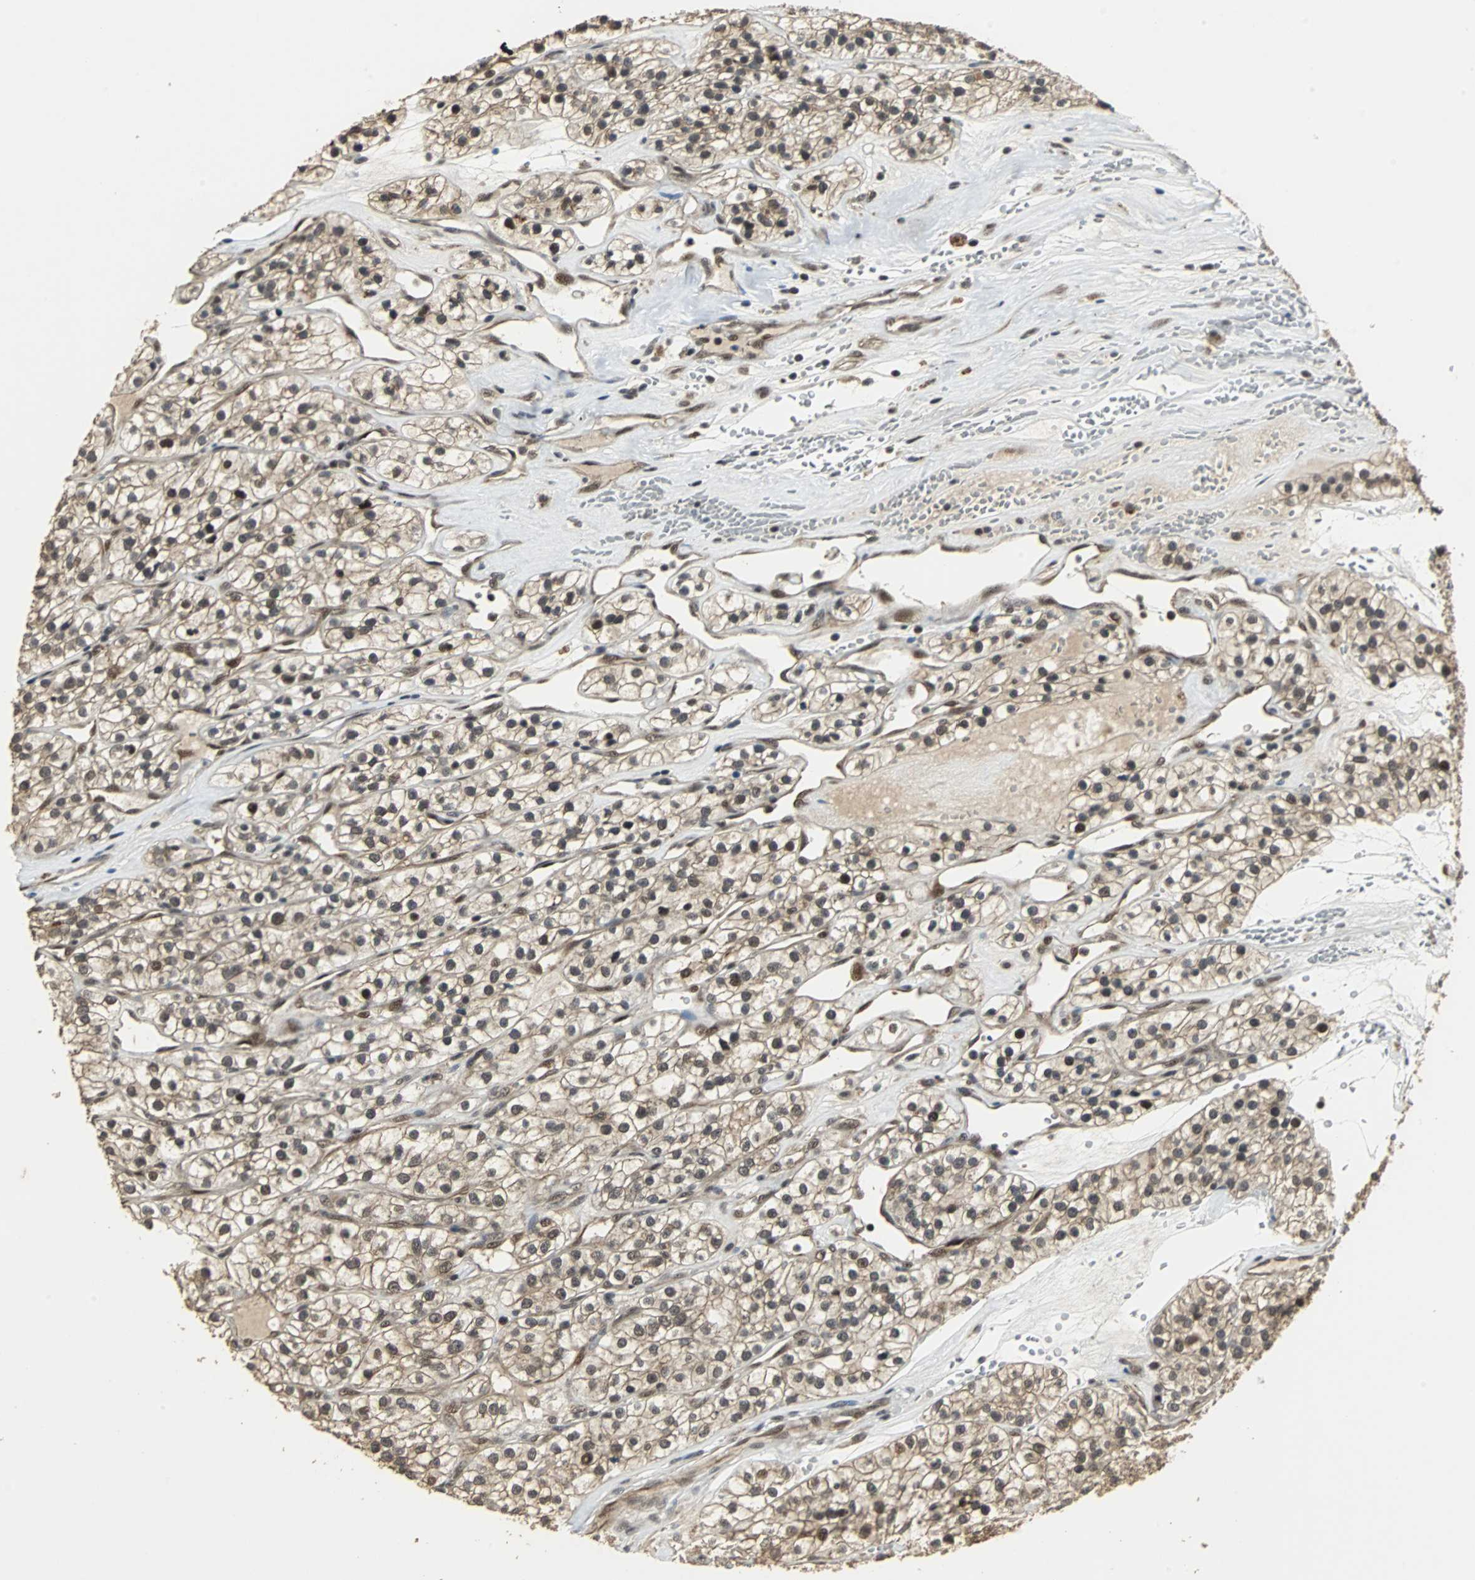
{"staining": {"intensity": "strong", "quantity": ">75%", "location": "nuclear"}, "tissue": "renal cancer", "cell_type": "Tumor cells", "image_type": "cancer", "snomed": [{"axis": "morphology", "description": "Adenocarcinoma, NOS"}, {"axis": "topography", "description": "Kidney"}], "caption": "IHC image of renal cancer (adenocarcinoma) stained for a protein (brown), which shows high levels of strong nuclear staining in approximately >75% of tumor cells.", "gene": "MED4", "patient": {"sex": "female", "age": 57}}